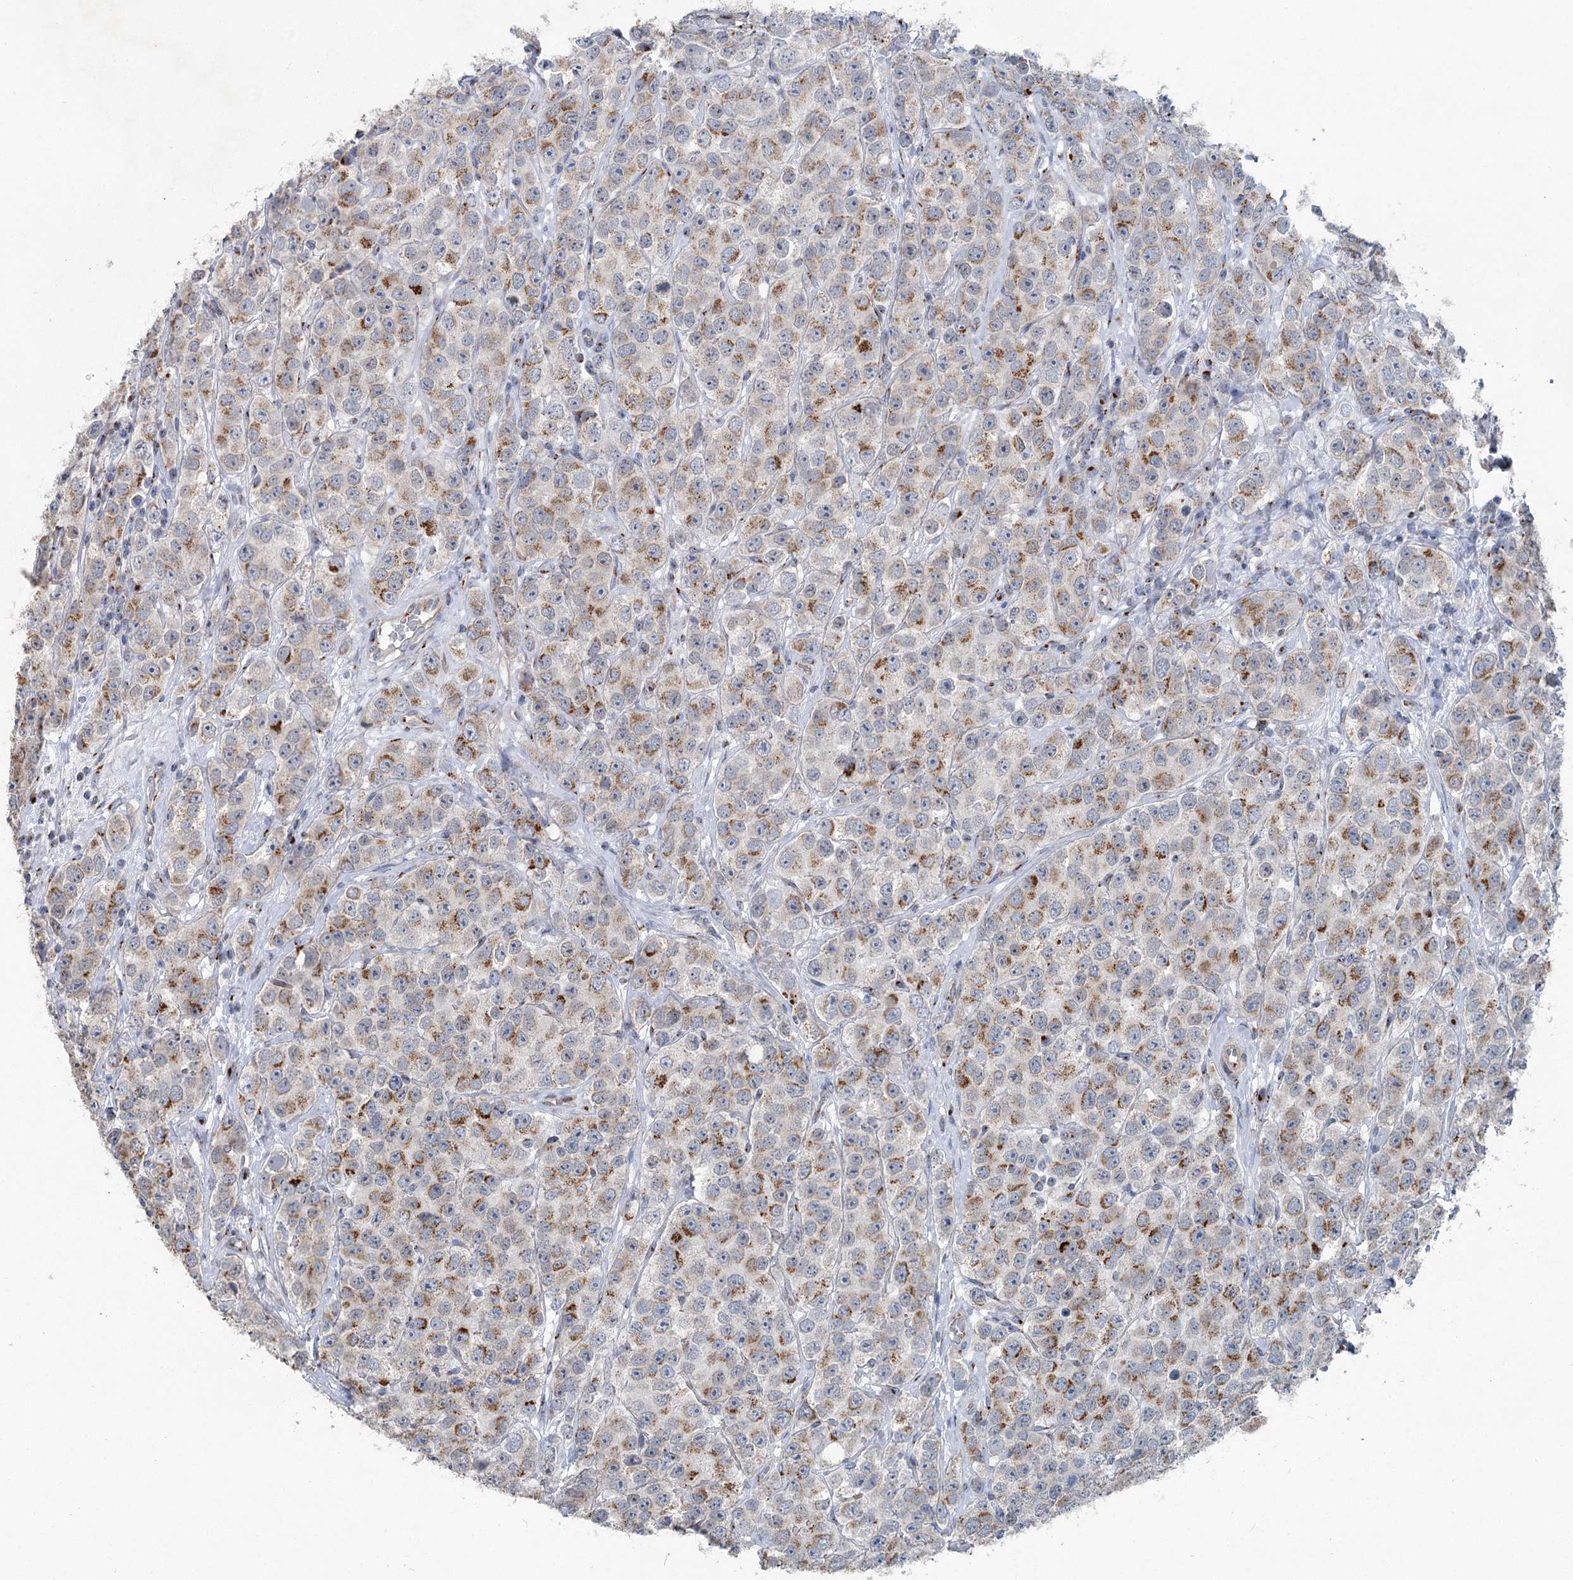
{"staining": {"intensity": "moderate", "quantity": ">75%", "location": "cytoplasmic/membranous"}, "tissue": "testis cancer", "cell_type": "Tumor cells", "image_type": "cancer", "snomed": [{"axis": "morphology", "description": "Seminoma, NOS"}, {"axis": "topography", "description": "Testis"}], "caption": "Testis seminoma was stained to show a protein in brown. There is medium levels of moderate cytoplasmic/membranous staining in approximately >75% of tumor cells. Nuclei are stained in blue.", "gene": "ITIH5", "patient": {"sex": "male", "age": 28}}